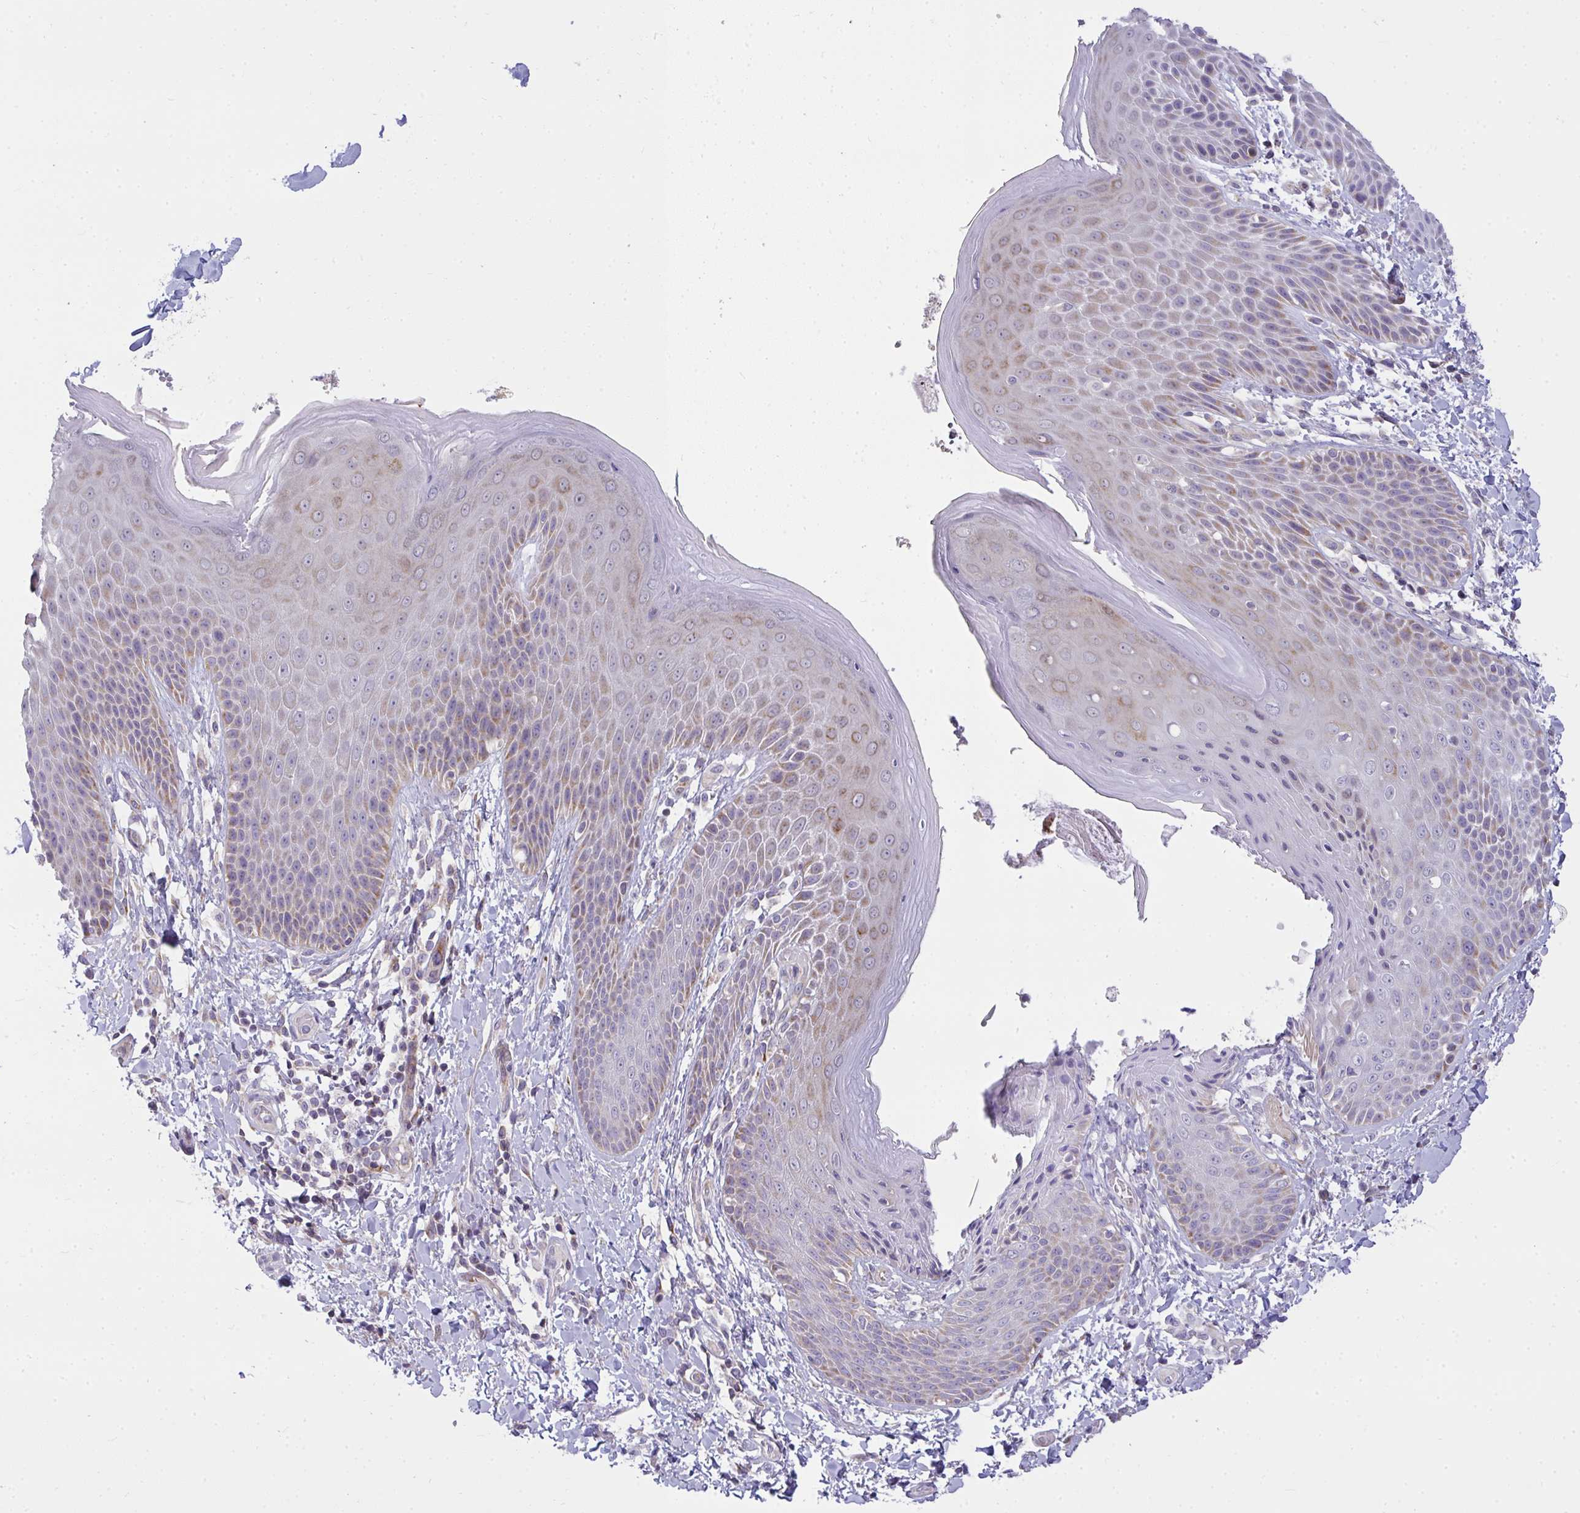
{"staining": {"intensity": "moderate", "quantity": "25%-75%", "location": "cytoplasmic/membranous"}, "tissue": "skin", "cell_type": "Epidermal cells", "image_type": "normal", "snomed": [{"axis": "morphology", "description": "Normal tissue, NOS"}, {"axis": "topography", "description": "Anal"}, {"axis": "topography", "description": "Peripheral nerve tissue"}], "caption": "DAB (3,3'-diaminobenzidine) immunohistochemical staining of normal skin reveals moderate cytoplasmic/membranous protein staining in about 25%-75% of epidermal cells.", "gene": "SRRM4", "patient": {"sex": "male", "age": 51}}